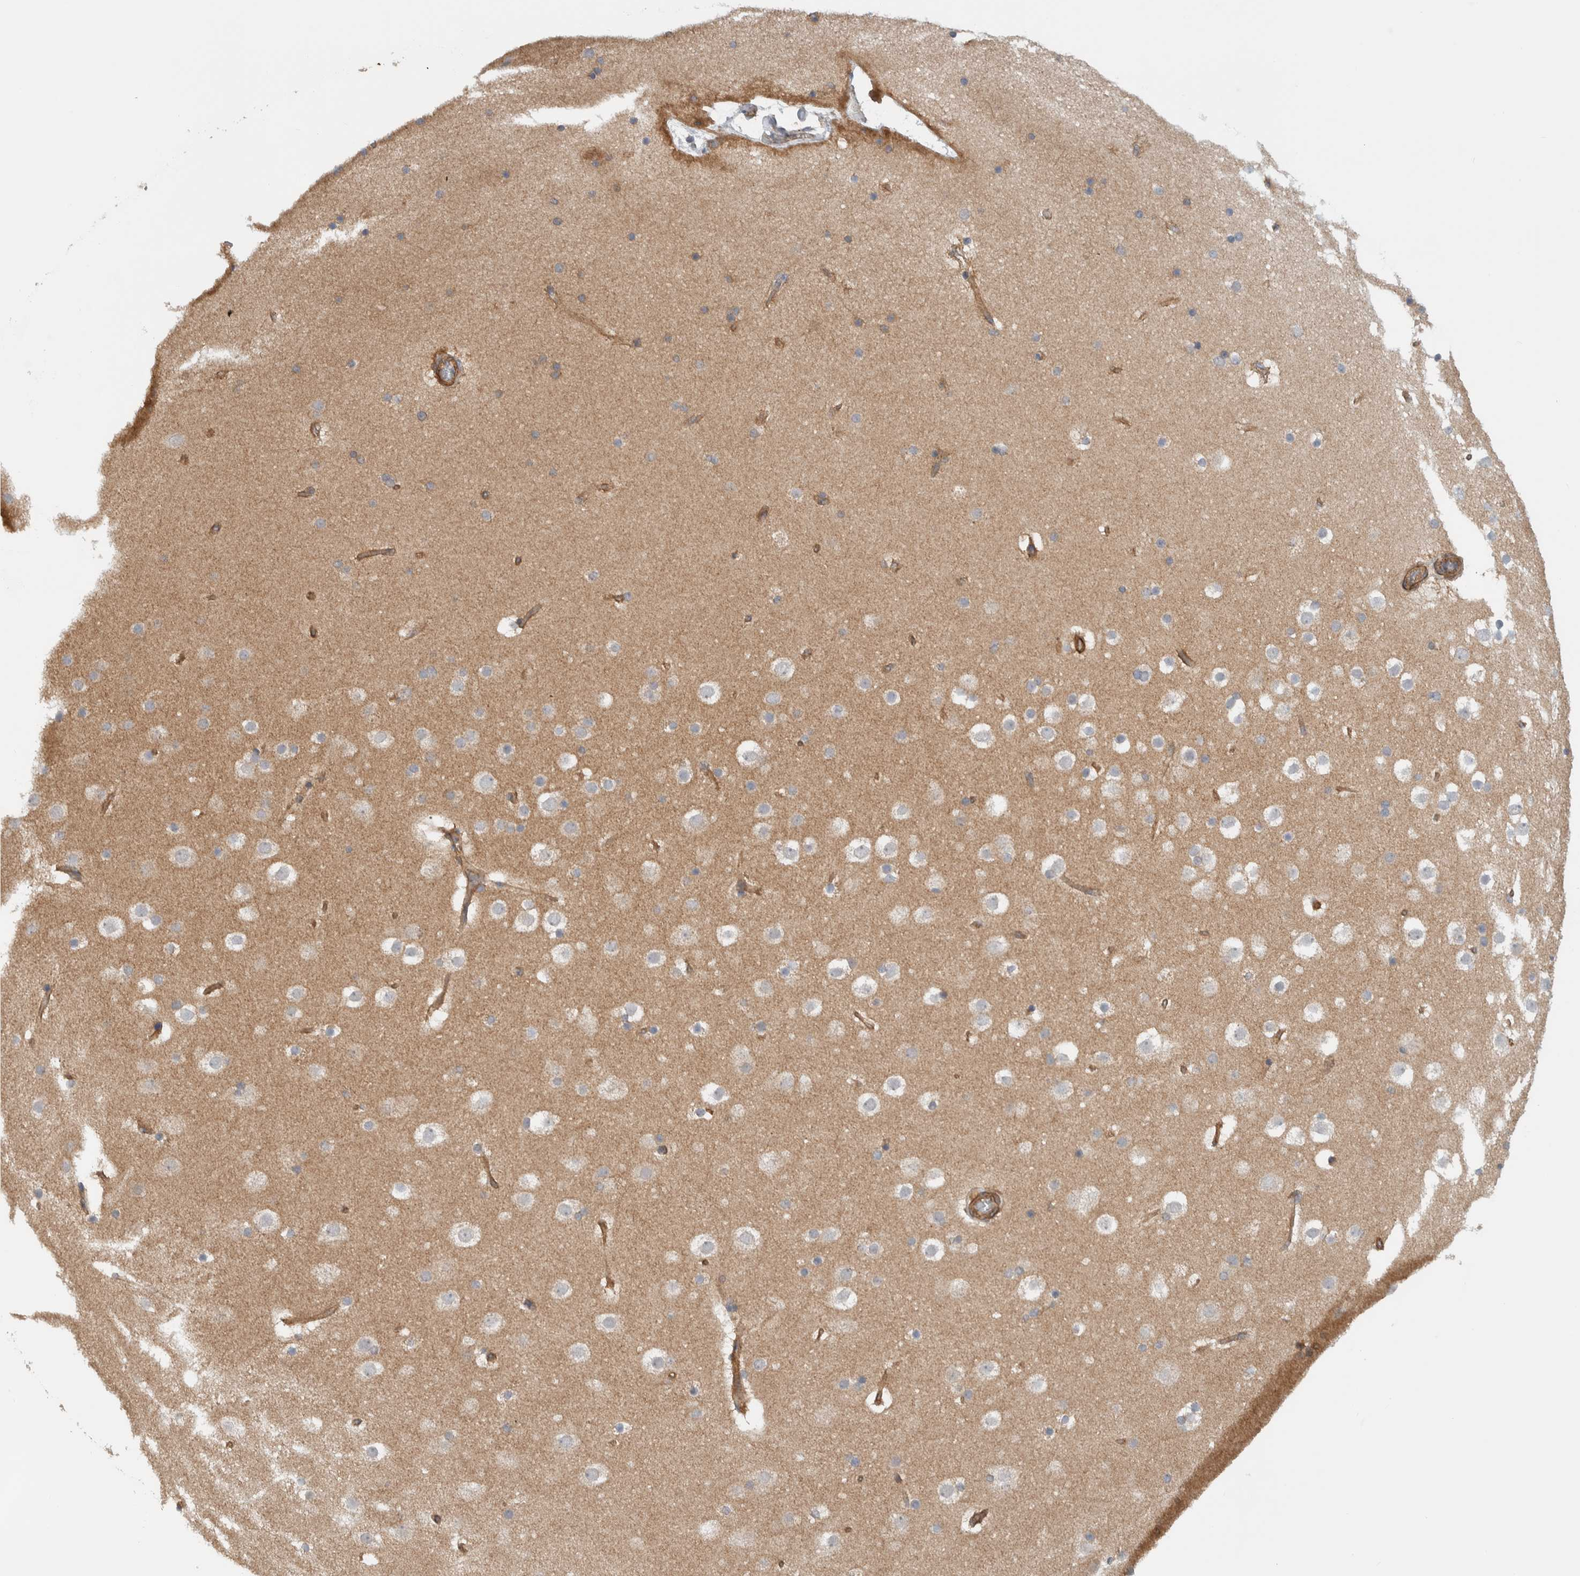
{"staining": {"intensity": "moderate", "quantity": ">75%", "location": "cytoplasmic/membranous"}, "tissue": "cerebral cortex", "cell_type": "Endothelial cells", "image_type": "normal", "snomed": [{"axis": "morphology", "description": "Normal tissue, NOS"}, {"axis": "topography", "description": "Cerebral cortex"}], "caption": "Protein staining exhibits moderate cytoplasmic/membranous expression in about >75% of endothelial cells in normal cerebral cortex. (Stains: DAB in brown, nuclei in blue, Microscopy: brightfield microscopy at high magnification).", "gene": "MPRIP", "patient": {"sex": "male", "age": 57}}